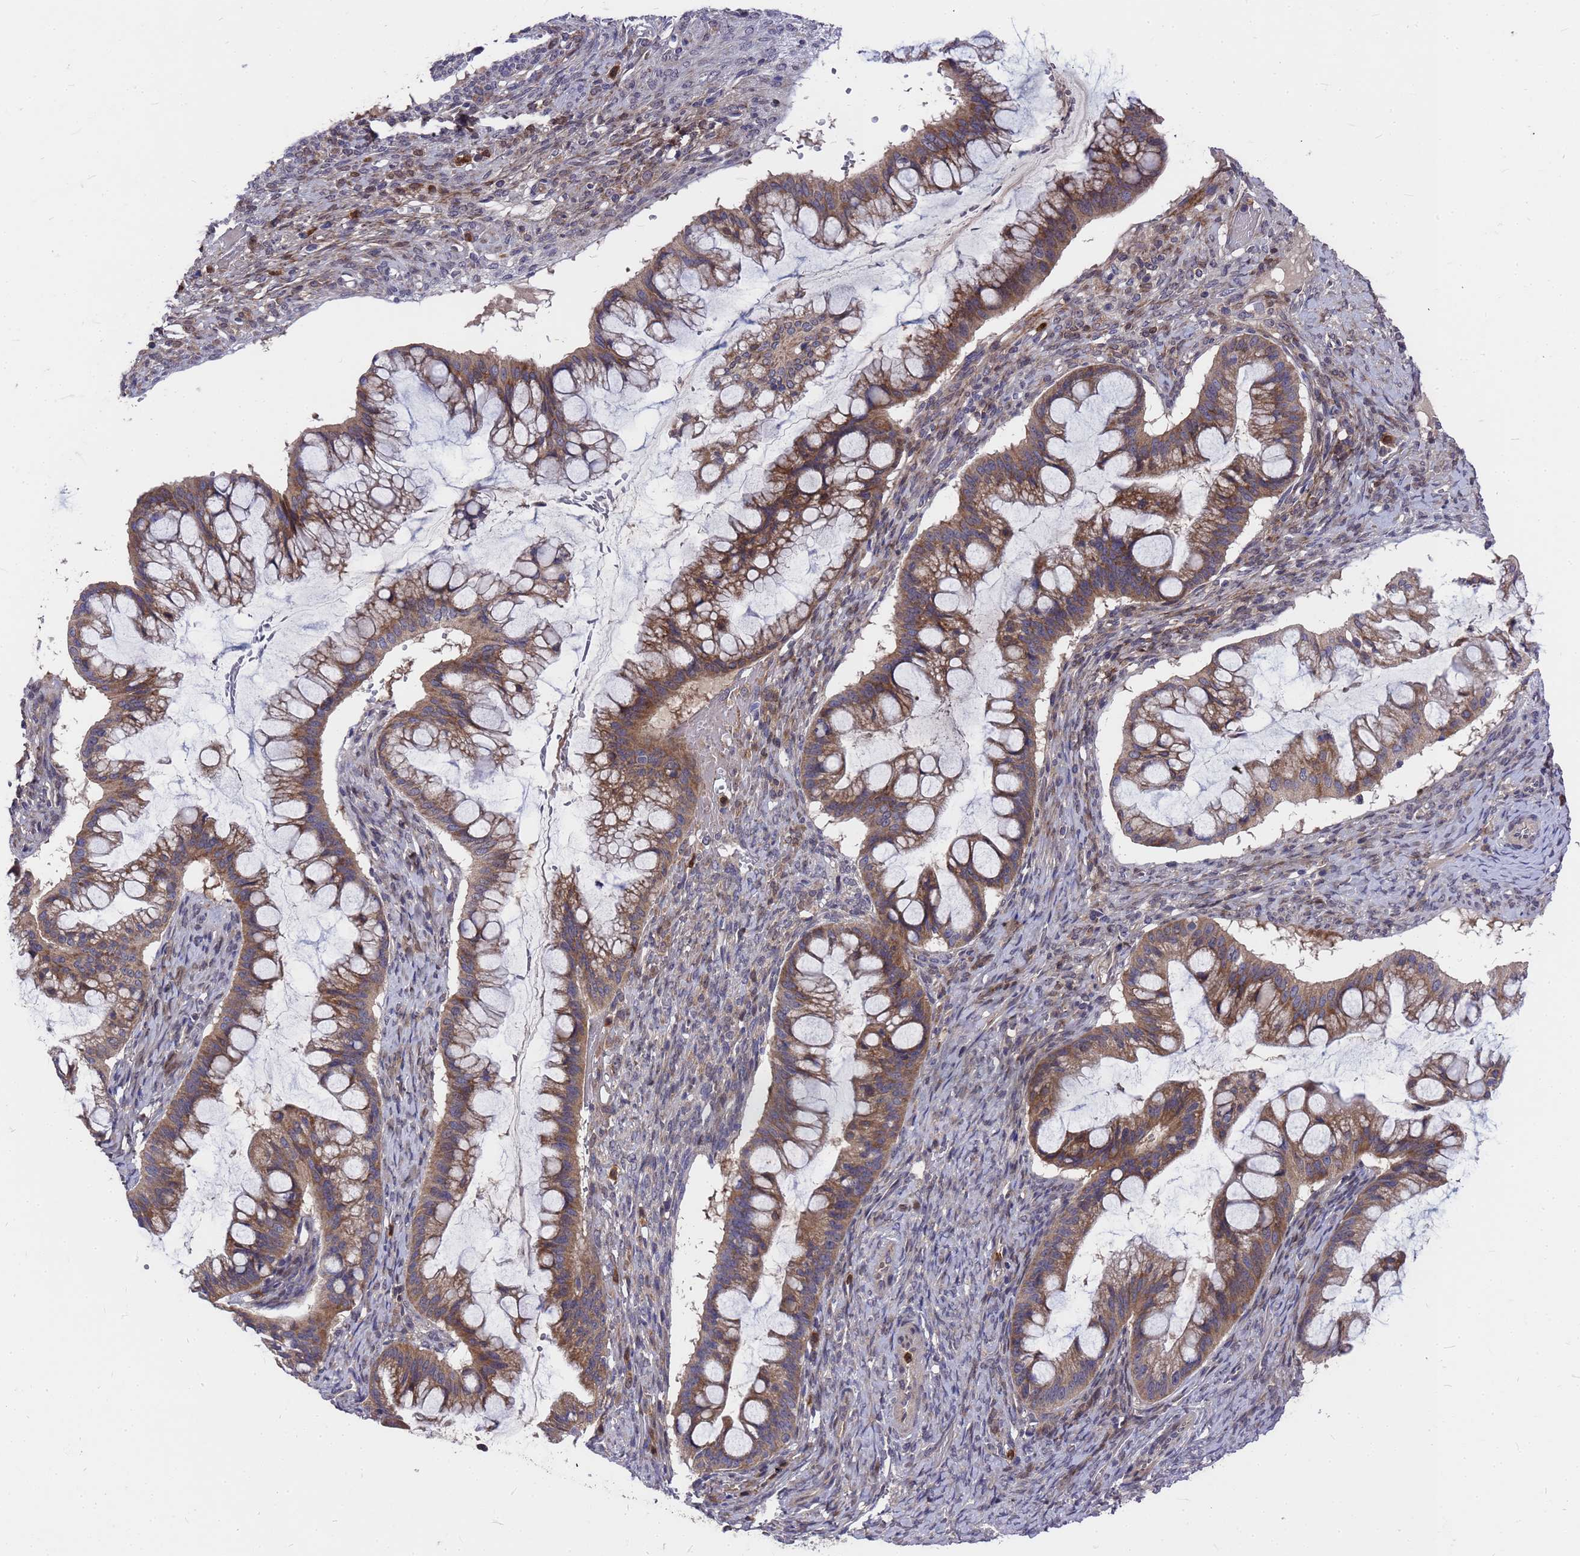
{"staining": {"intensity": "moderate", "quantity": ">75%", "location": "cytoplasmic/membranous"}, "tissue": "ovarian cancer", "cell_type": "Tumor cells", "image_type": "cancer", "snomed": [{"axis": "morphology", "description": "Cystadenocarcinoma, mucinous, NOS"}, {"axis": "topography", "description": "Ovary"}], "caption": "Protein analysis of ovarian cancer tissue displays moderate cytoplasmic/membranous positivity in about >75% of tumor cells. (brown staining indicates protein expression, while blue staining denotes nuclei).", "gene": "ZNF717", "patient": {"sex": "female", "age": 73}}